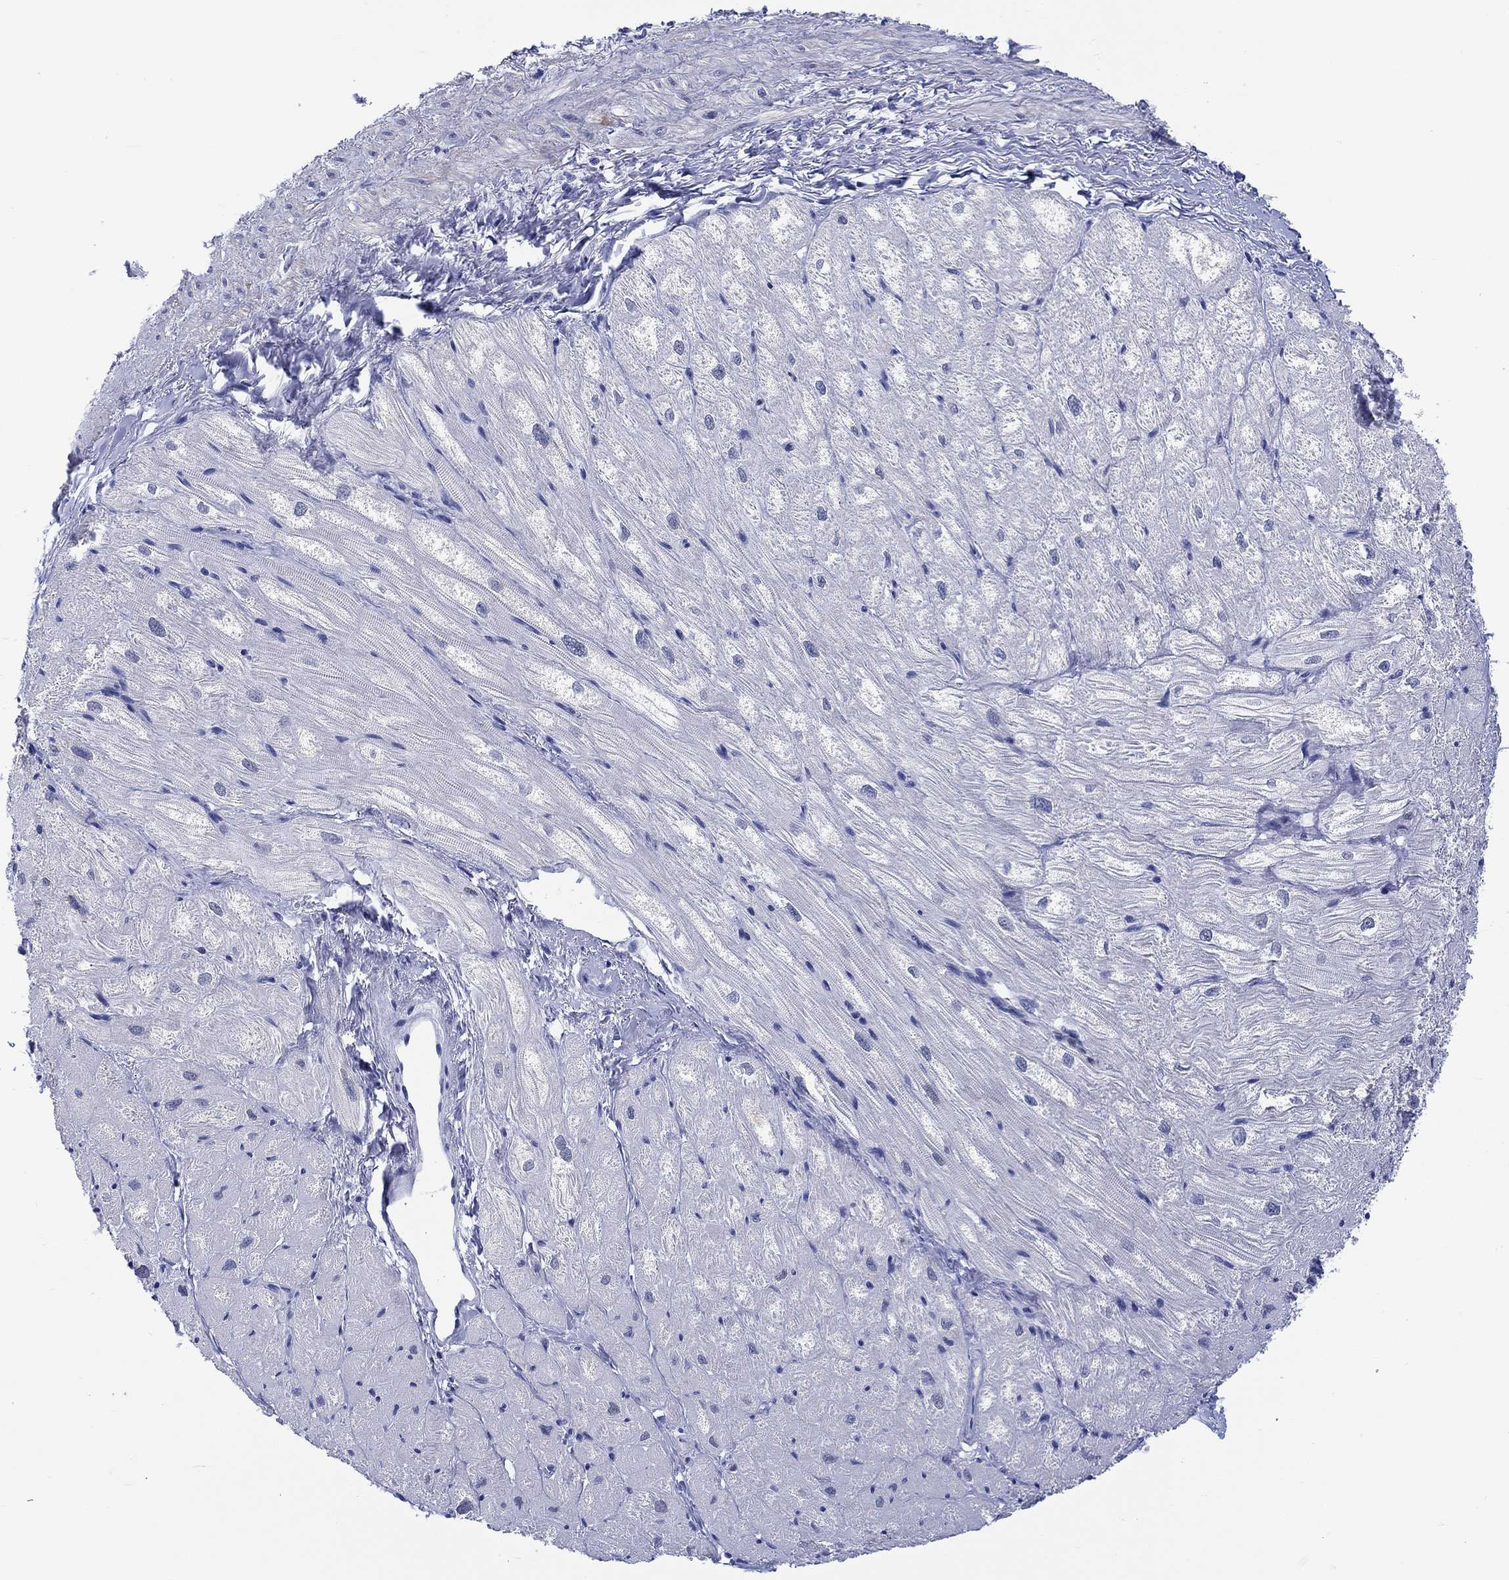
{"staining": {"intensity": "negative", "quantity": "none", "location": "none"}, "tissue": "heart muscle", "cell_type": "Cardiomyocytes", "image_type": "normal", "snomed": [{"axis": "morphology", "description": "Normal tissue, NOS"}, {"axis": "topography", "description": "Heart"}], "caption": "IHC micrograph of unremarkable heart muscle: human heart muscle stained with DAB shows no significant protein expression in cardiomyocytes.", "gene": "MSI1", "patient": {"sex": "male", "age": 57}}